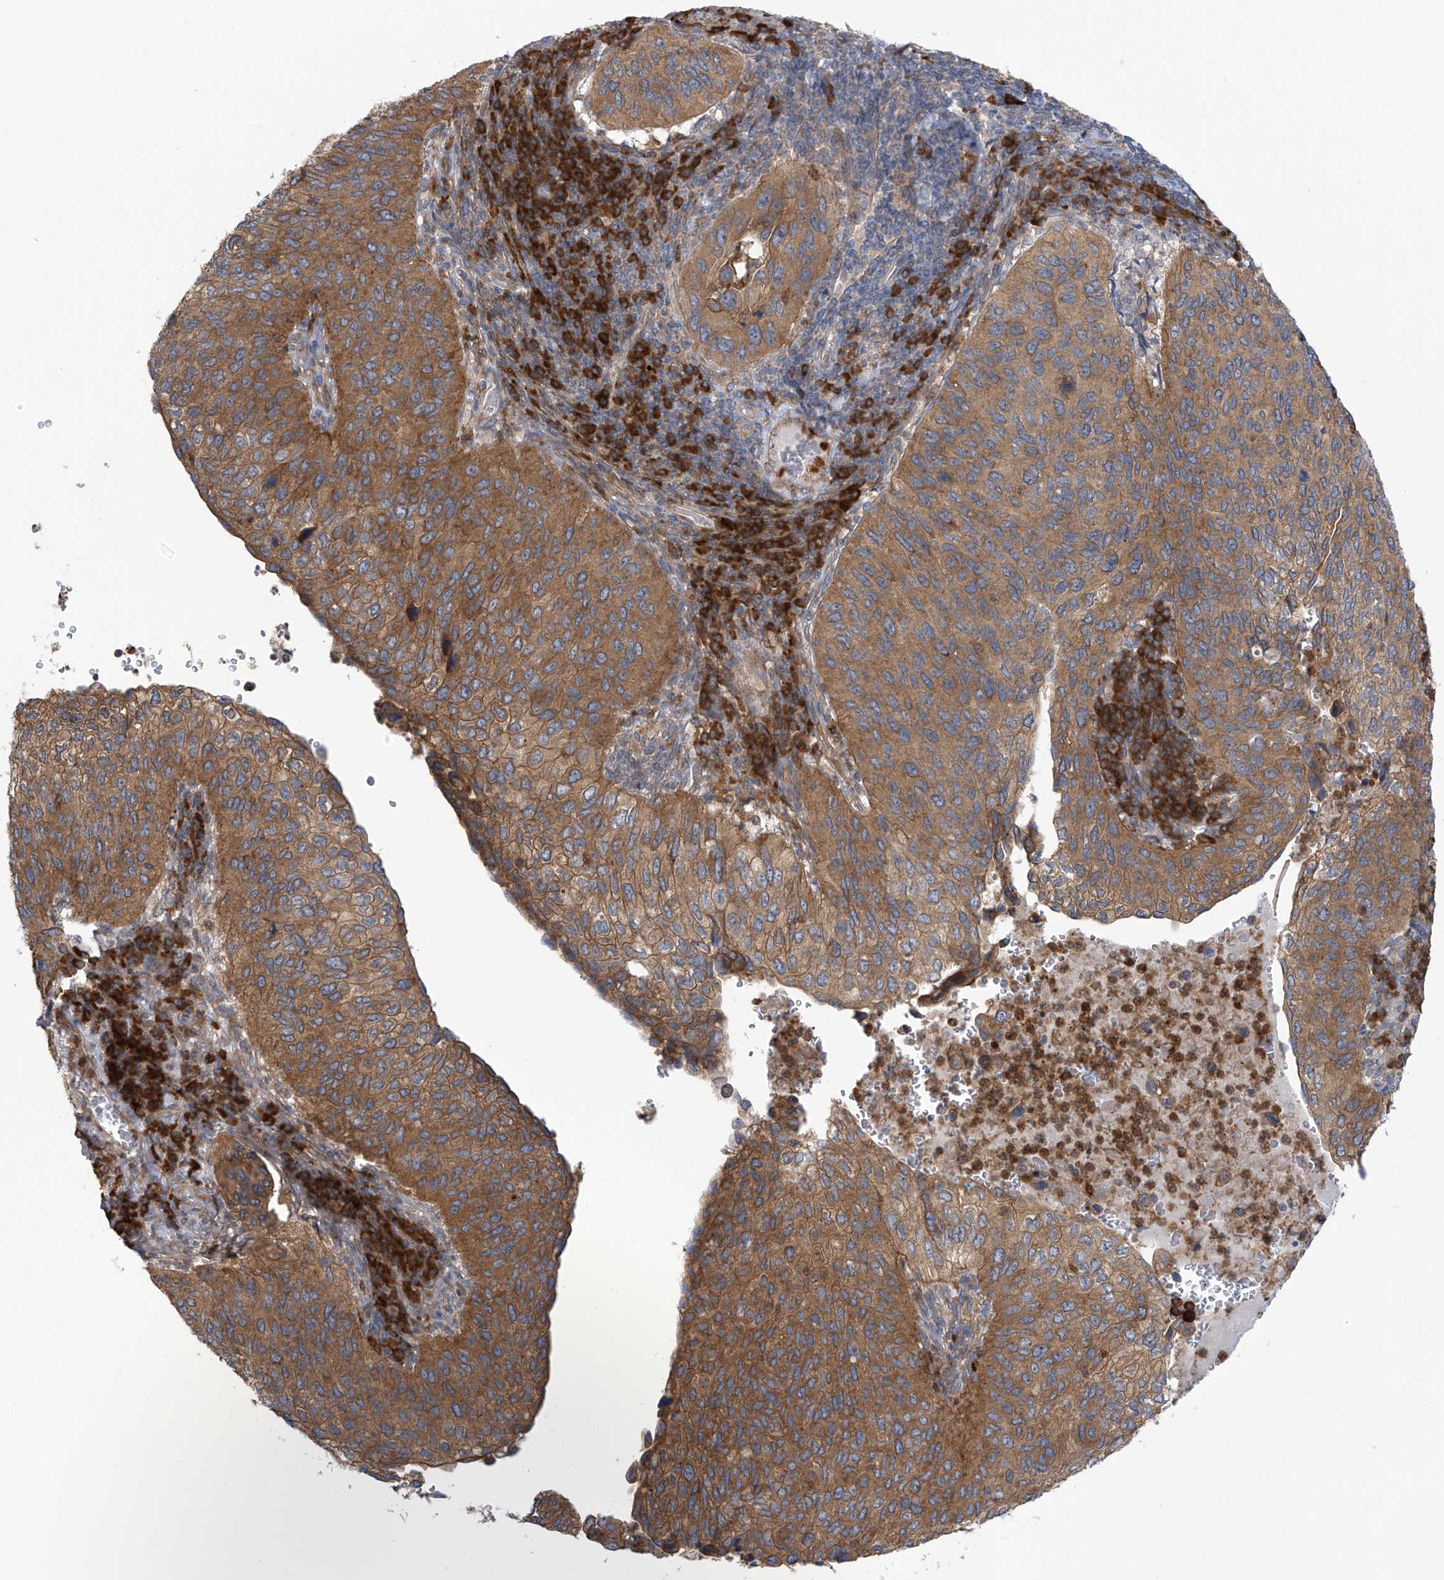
{"staining": {"intensity": "strong", "quantity": ">75%", "location": "cytoplasmic/membranous"}, "tissue": "cervical cancer", "cell_type": "Tumor cells", "image_type": "cancer", "snomed": [{"axis": "morphology", "description": "Squamous cell carcinoma, NOS"}, {"axis": "topography", "description": "Cervix"}], "caption": "This is an image of immunohistochemistry (IHC) staining of cervical squamous cell carcinoma, which shows strong staining in the cytoplasmic/membranous of tumor cells.", "gene": "KIAA1522", "patient": {"sex": "female", "age": 38}}